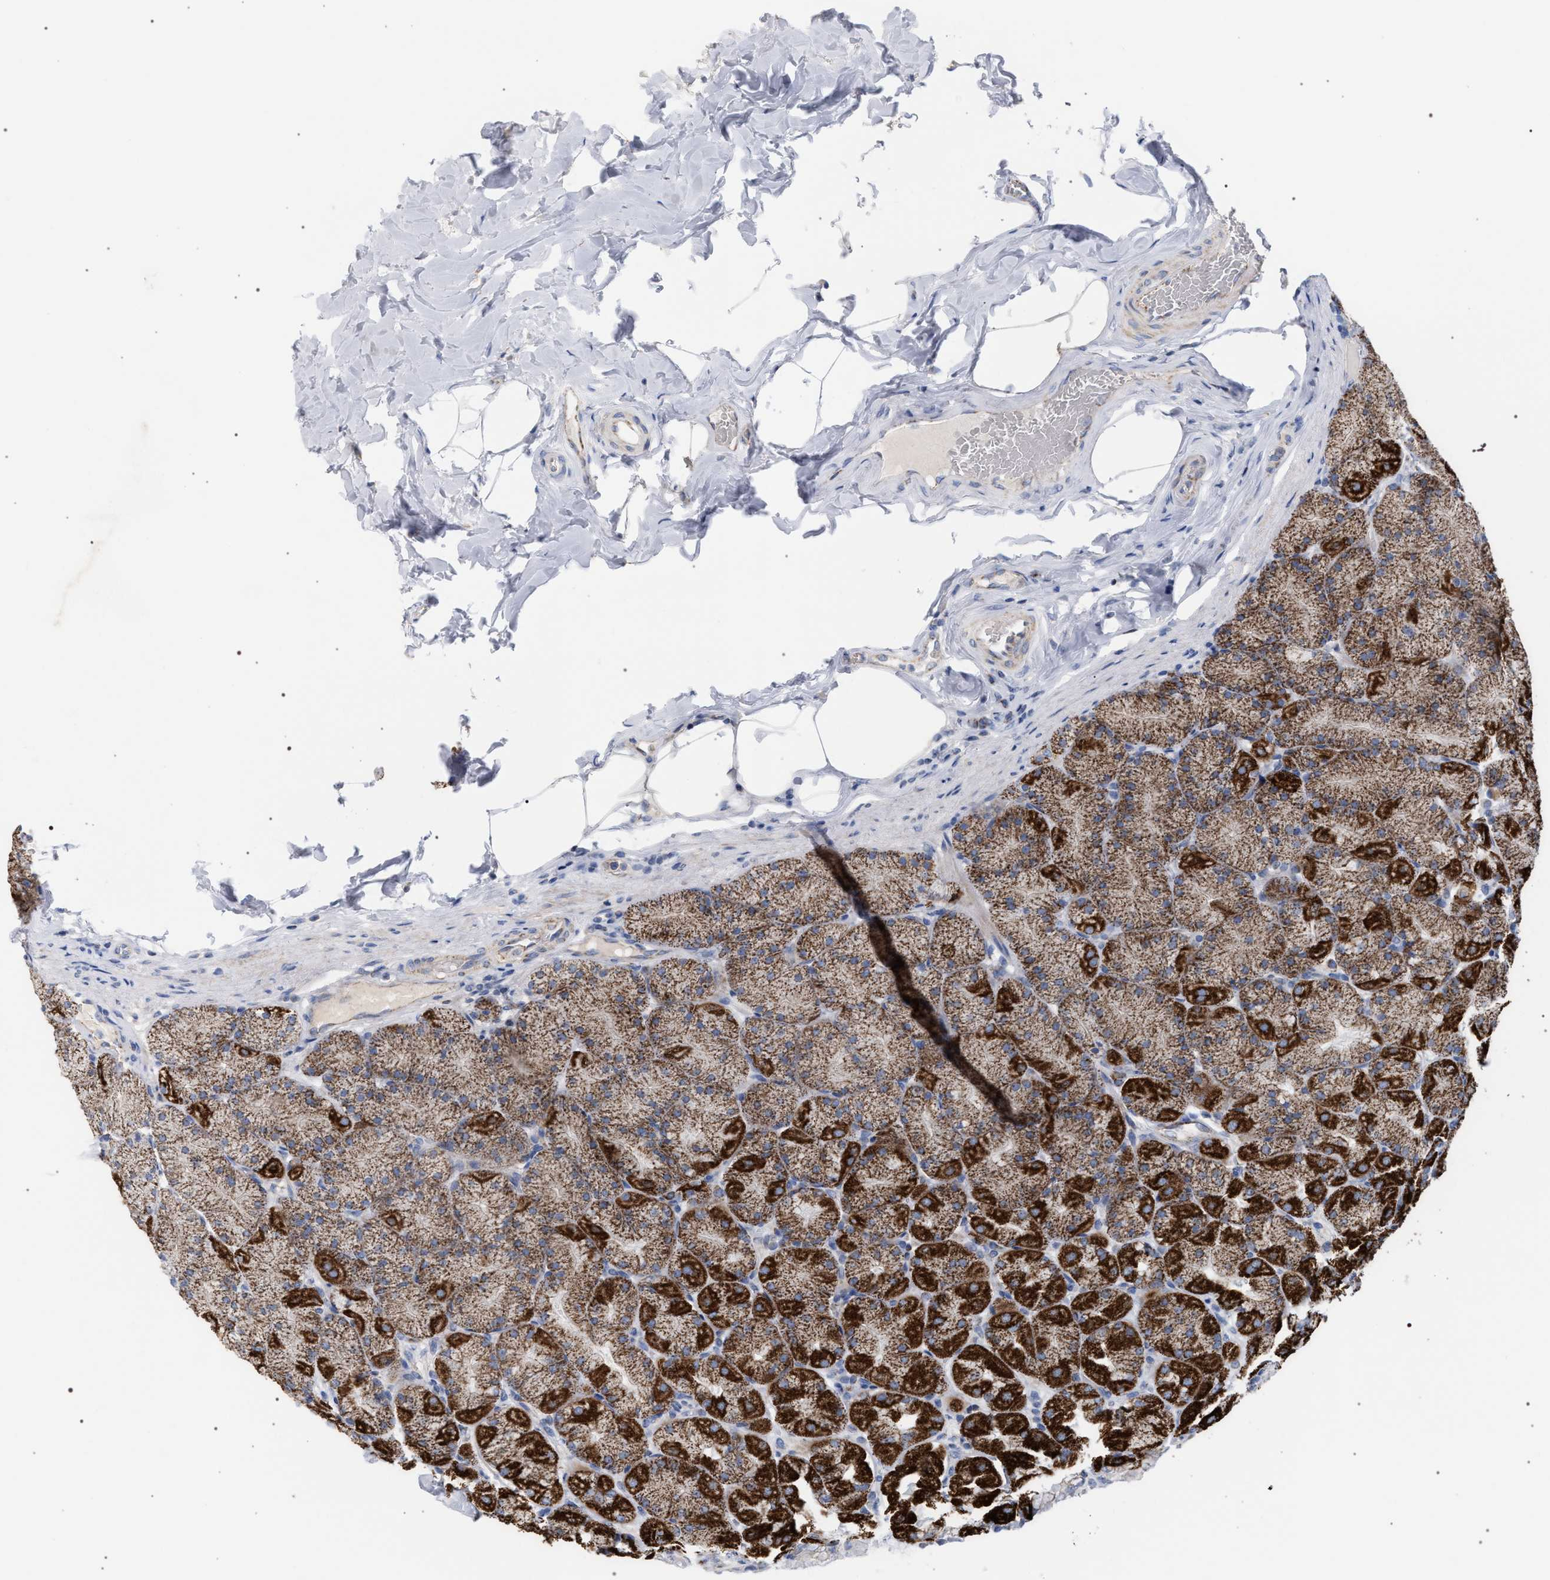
{"staining": {"intensity": "strong", "quantity": "25%-75%", "location": "cytoplasmic/membranous"}, "tissue": "stomach", "cell_type": "Glandular cells", "image_type": "normal", "snomed": [{"axis": "morphology", "description": "Normal tissue, NOS"}, {"axis": "topography", "description": "Stomach, upper"}], "caption": "Immunohistochemical staining of normal stomach reveals 25%-75% levels of strong cytoplasmic/membranous protein positivity in about 25%-75% of glandular cells. The staining was performed using DAB (3,3'-diaminobenzidine), with brown indicating positive protein expression. Nuclei are stained blue with hematoxylin.", "gene": "ECI2", "patient": {"sex": "female", "age": 56}}